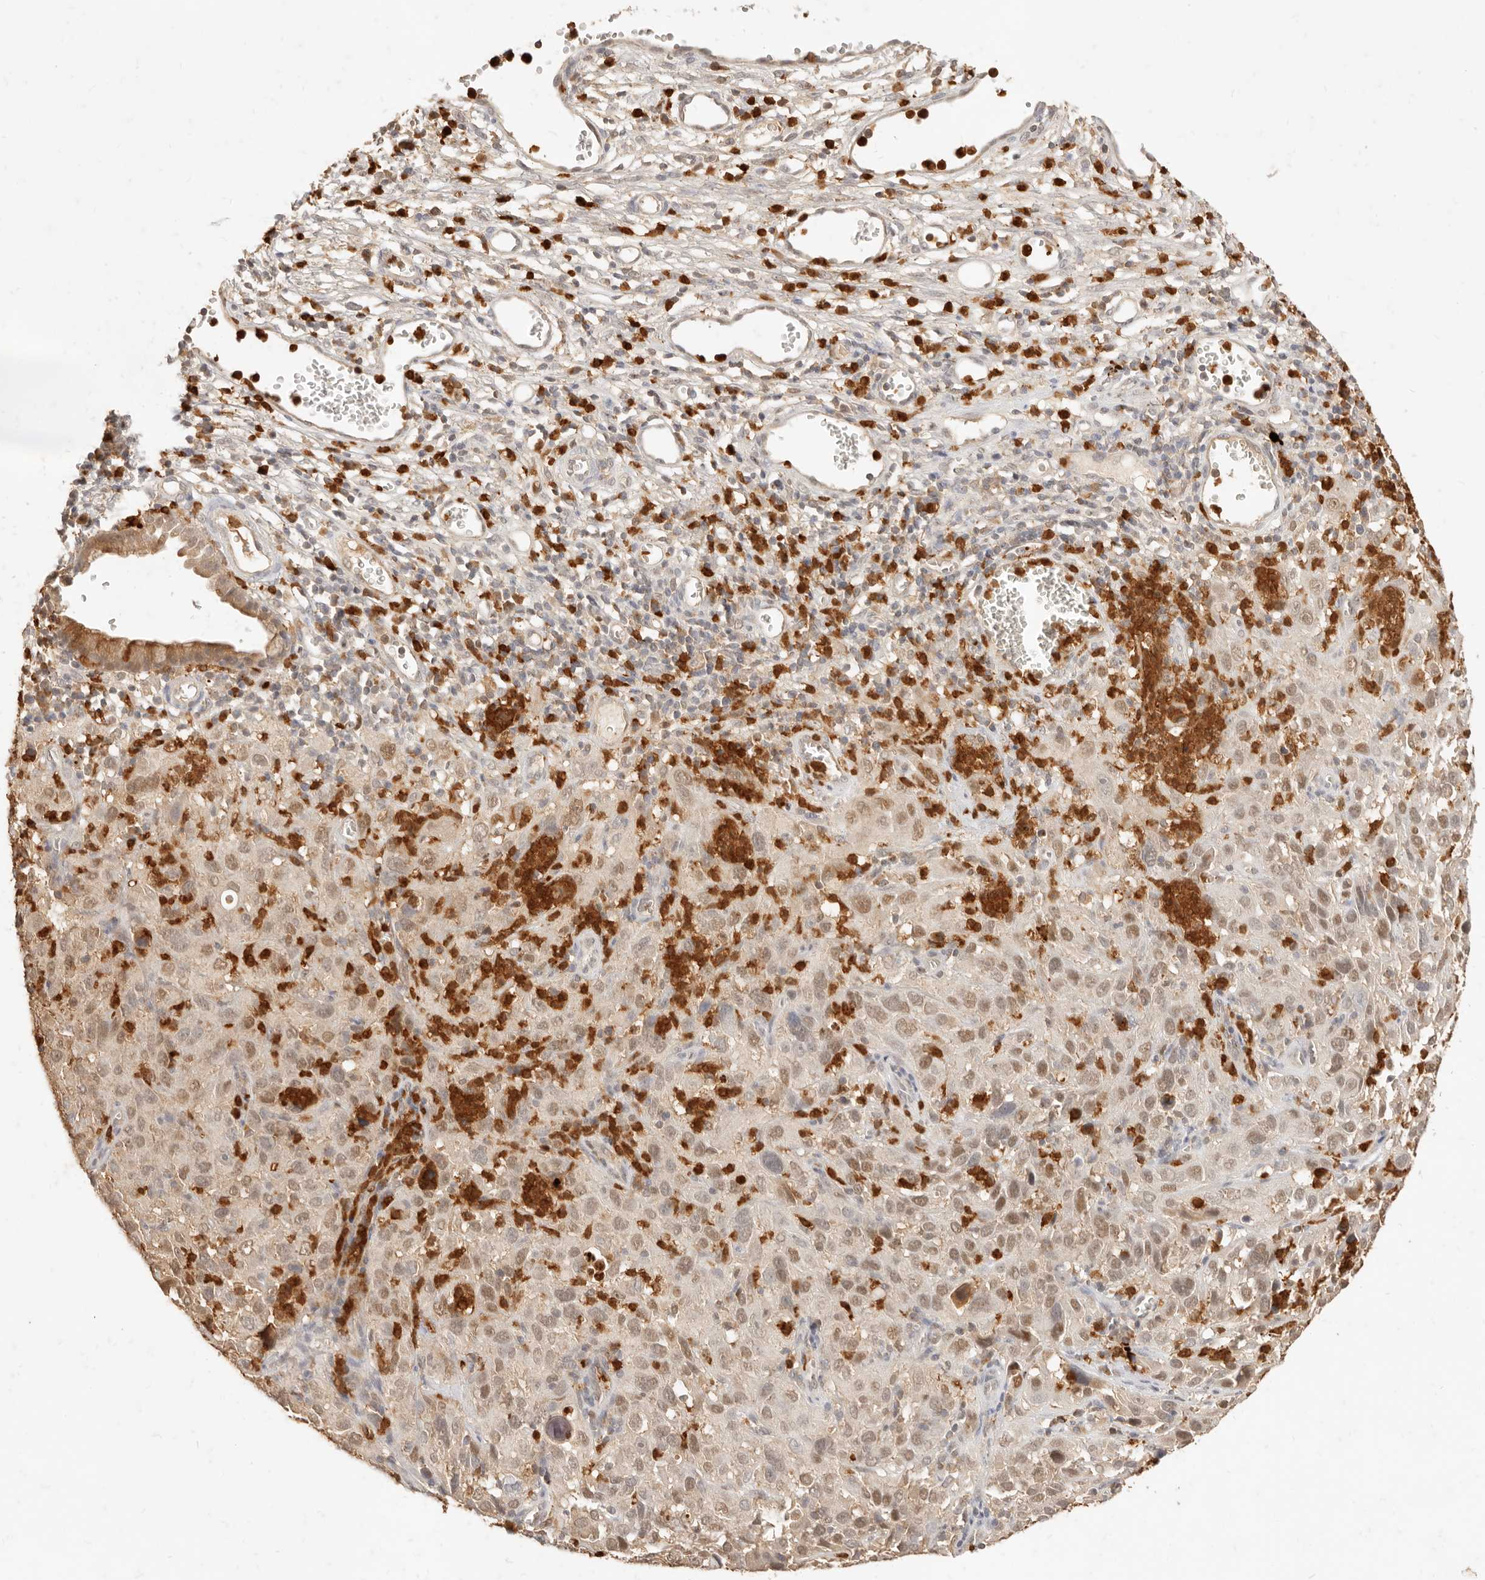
{"staining": {"intensity": "weak", "quantity": ">75%", "location": "nuclear"}, "tissue": "cervical cancer", "cell_type": "Tumor cells", "image_type": "cancer", "snomed": [{"axis": "morphology", "description": "Squamous cell carcinoma, NOS"}, {"axis": "topography", "description": "Cervix"}], "caption": "A brown stain labels weak nuclear positivity of a protein in cervical squamous cell carcinoma tumor cells.", "gene": "TMTC2", "patient": {"sex": "female", "age": 32}}